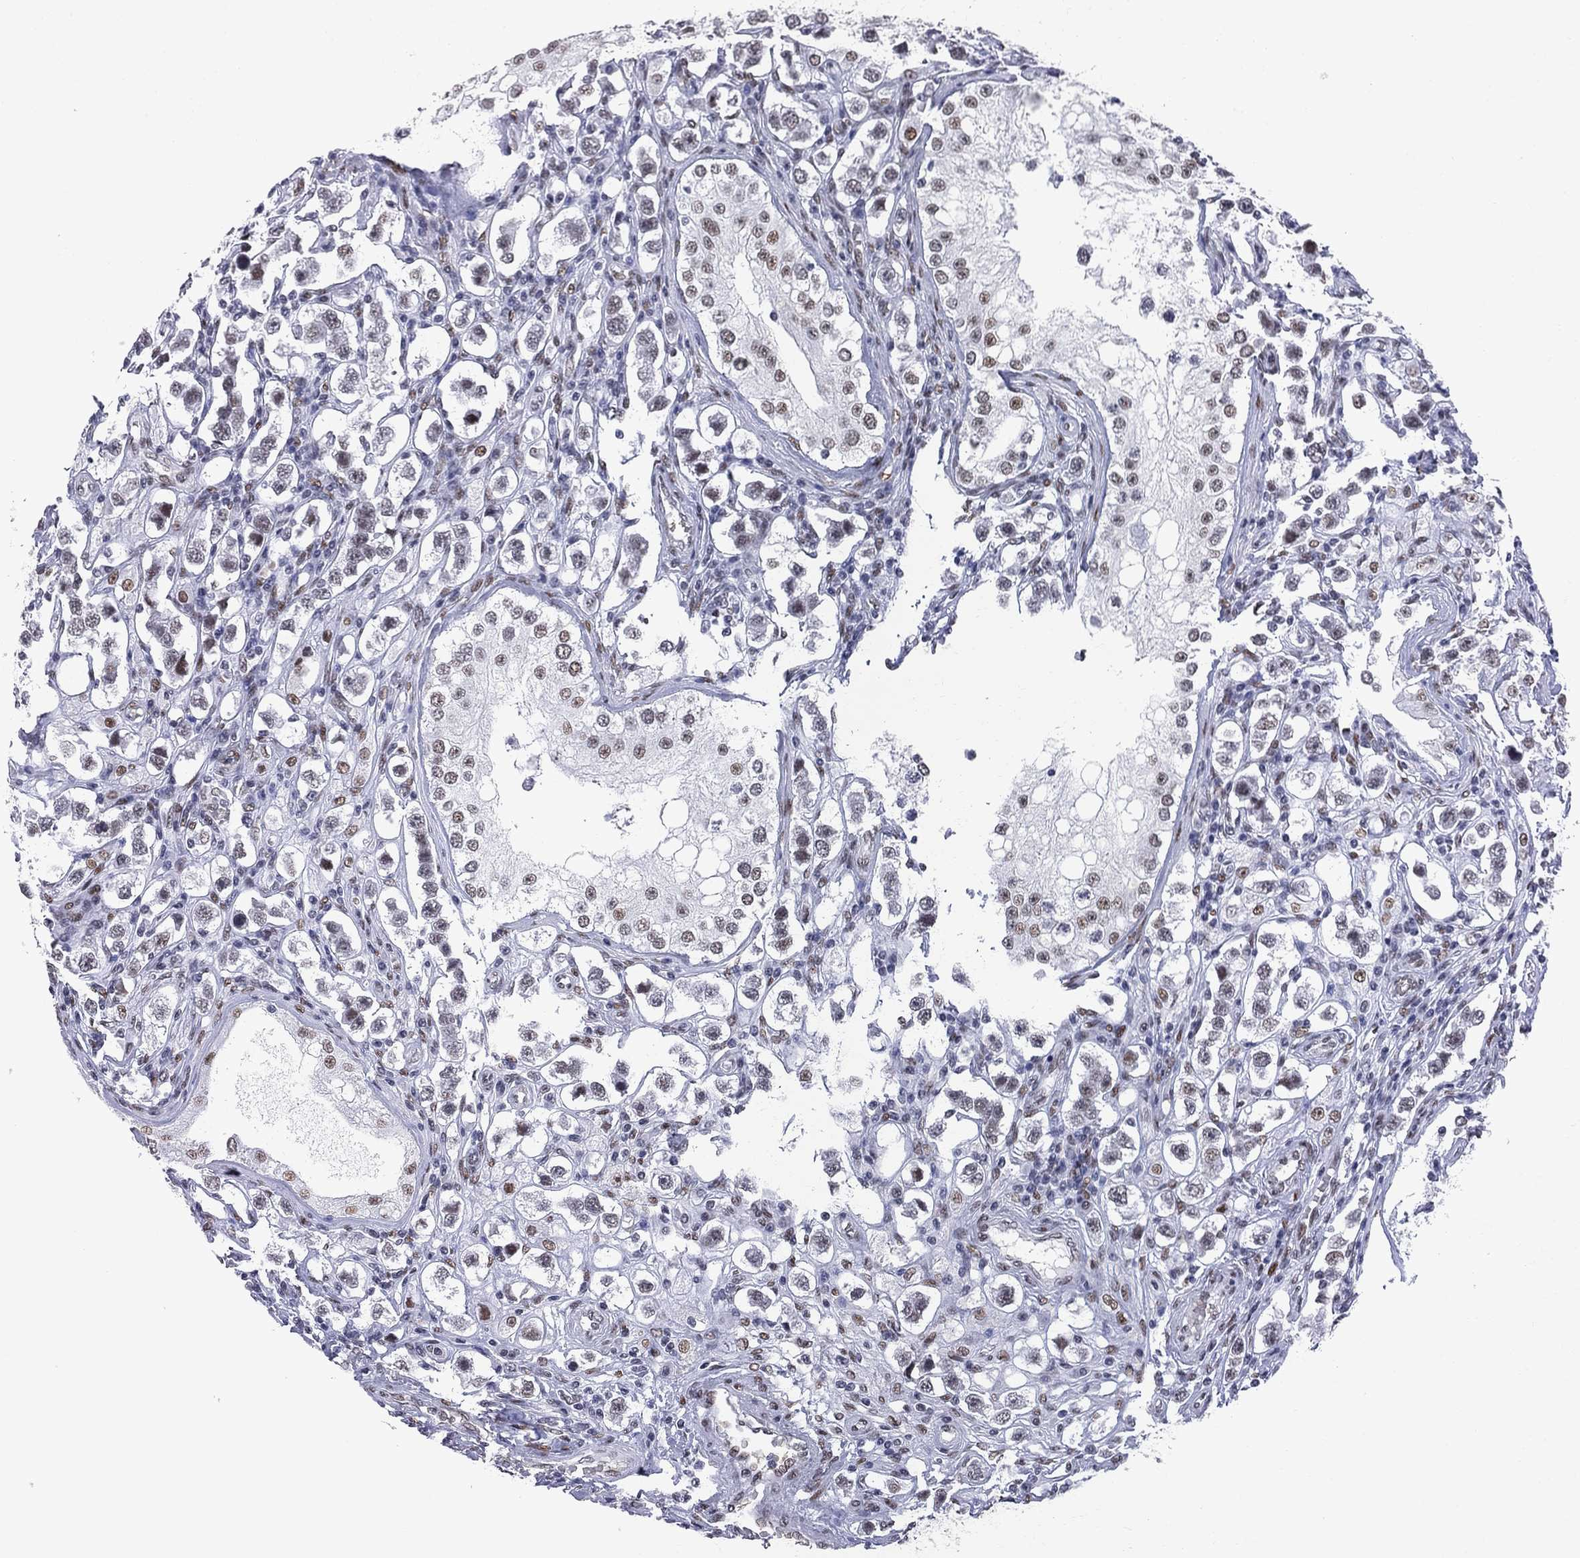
{"staining": {"intensity": "moderate", "quantity": "<25%", "location": "nuclear"}, "tissue": "testis cancer", "cell_type": "Tumor cells", "image_type": "cancer", "snomed": [{"axis": "morphology", "description": "Seminoma, NOS"}, {"axis": "topography", "description": "Testis"}], "caption": "Brown immunohistochemical staining in human seminoma (testis) shows moderate nuclear positivity in approximately <25% of tumor cells.", "gene": "ZBTB47", "patient": {"sex": "male", "age": 37}}